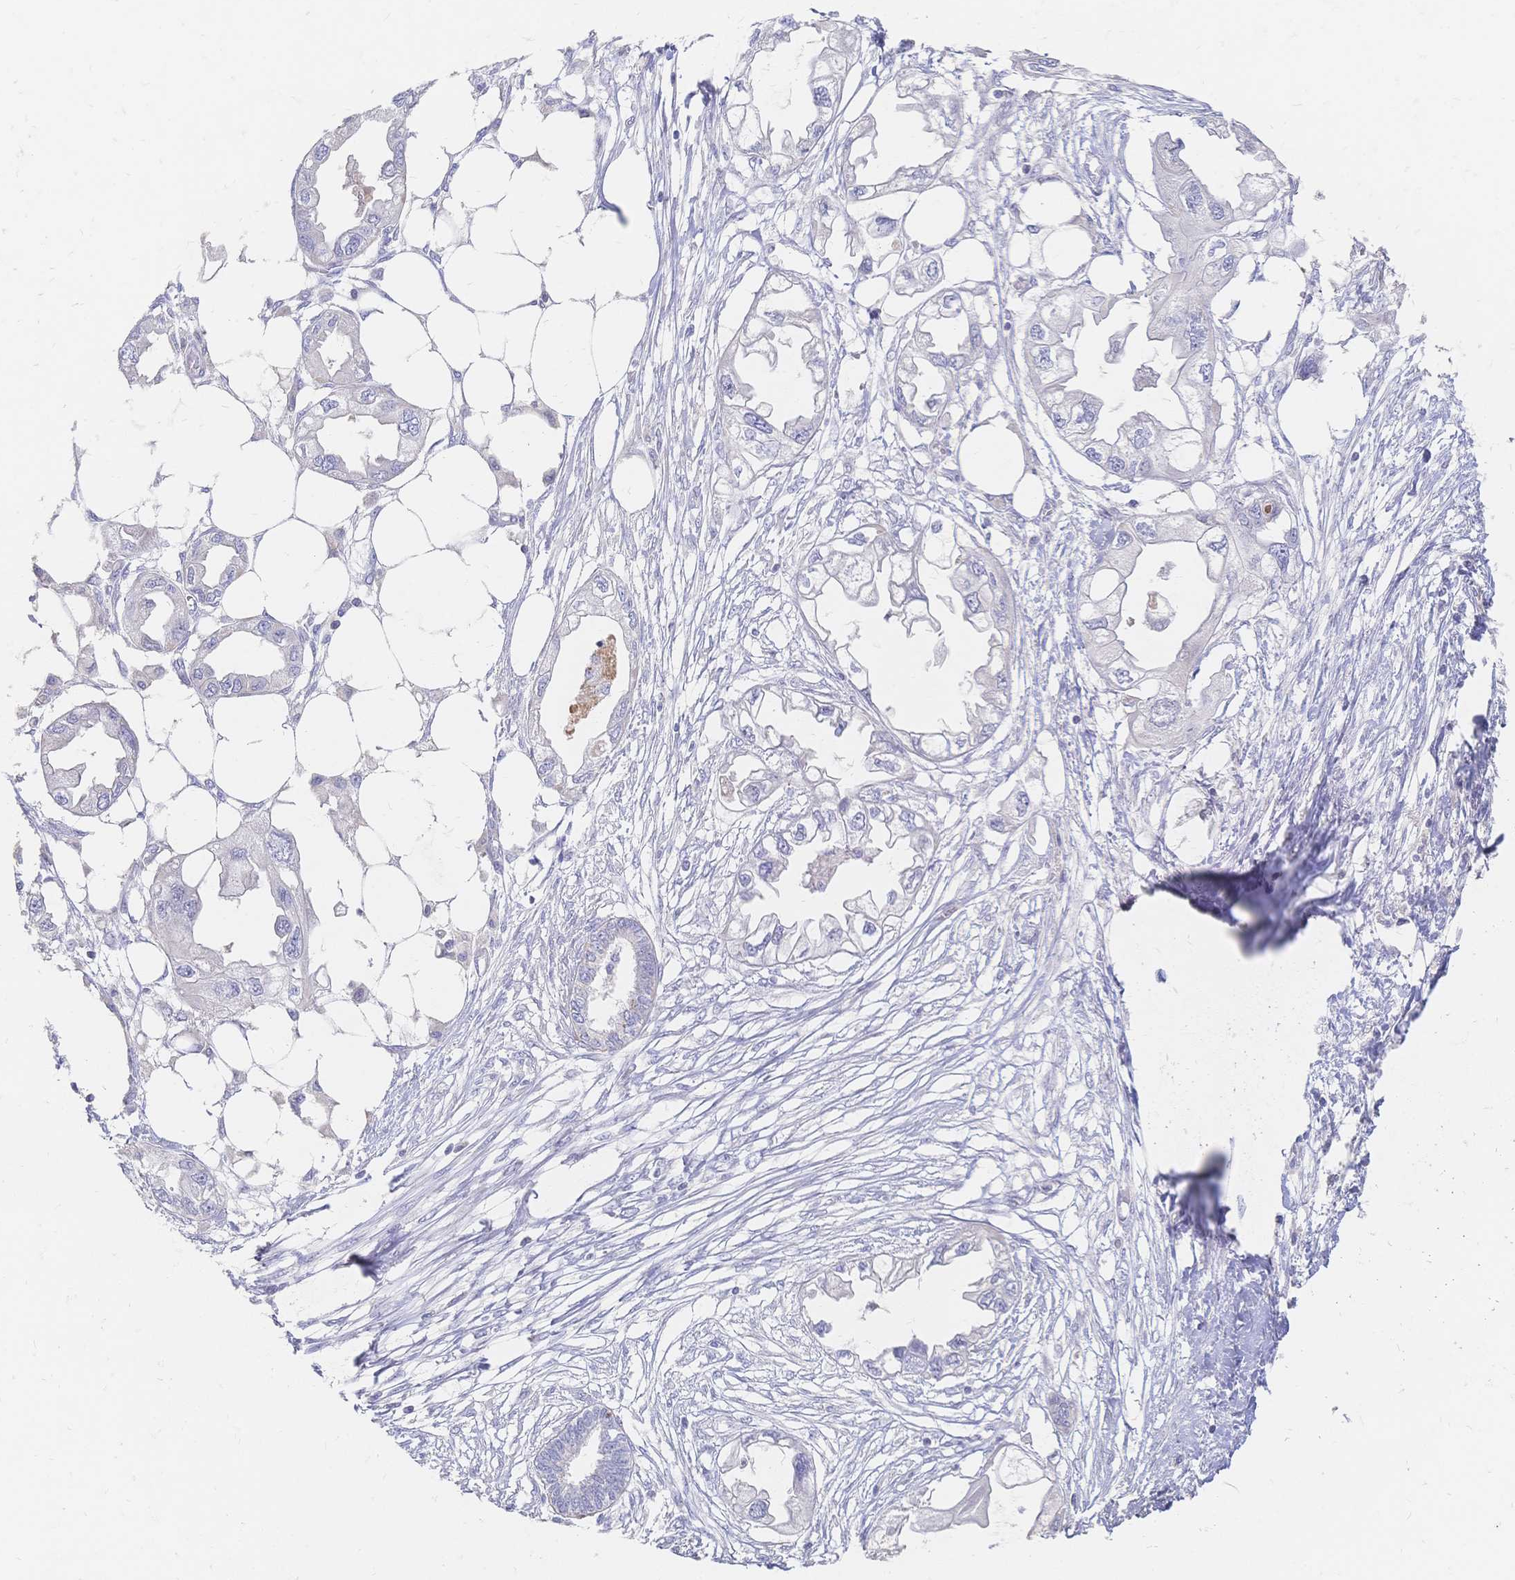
{"staining": {"intensity": "negative", "quantity": "none", "location": "none"}, "tissue": "endometrial cancer", "cell_type": "Tumor cells", "image_type": "cancer", "snomed": [{"axis": "morphology", "description": "Adenocarcinoma, NOS"}, {"axis": "morphology", "description": "Adenocarcinoma, metastatic, NOS"}, {"axis": "topography", "description": "Adipose tissue"}, {"axis": "topography", "description": "Endometrium"}], "caption": "This is an immunohistochemistry (IHC) image of human endometrial cancer (metastatic adenocarcinoma). There is no expression in tumor cells.", "gene": "VWC2L", "patient": {"sex": "female", "age": 67}}